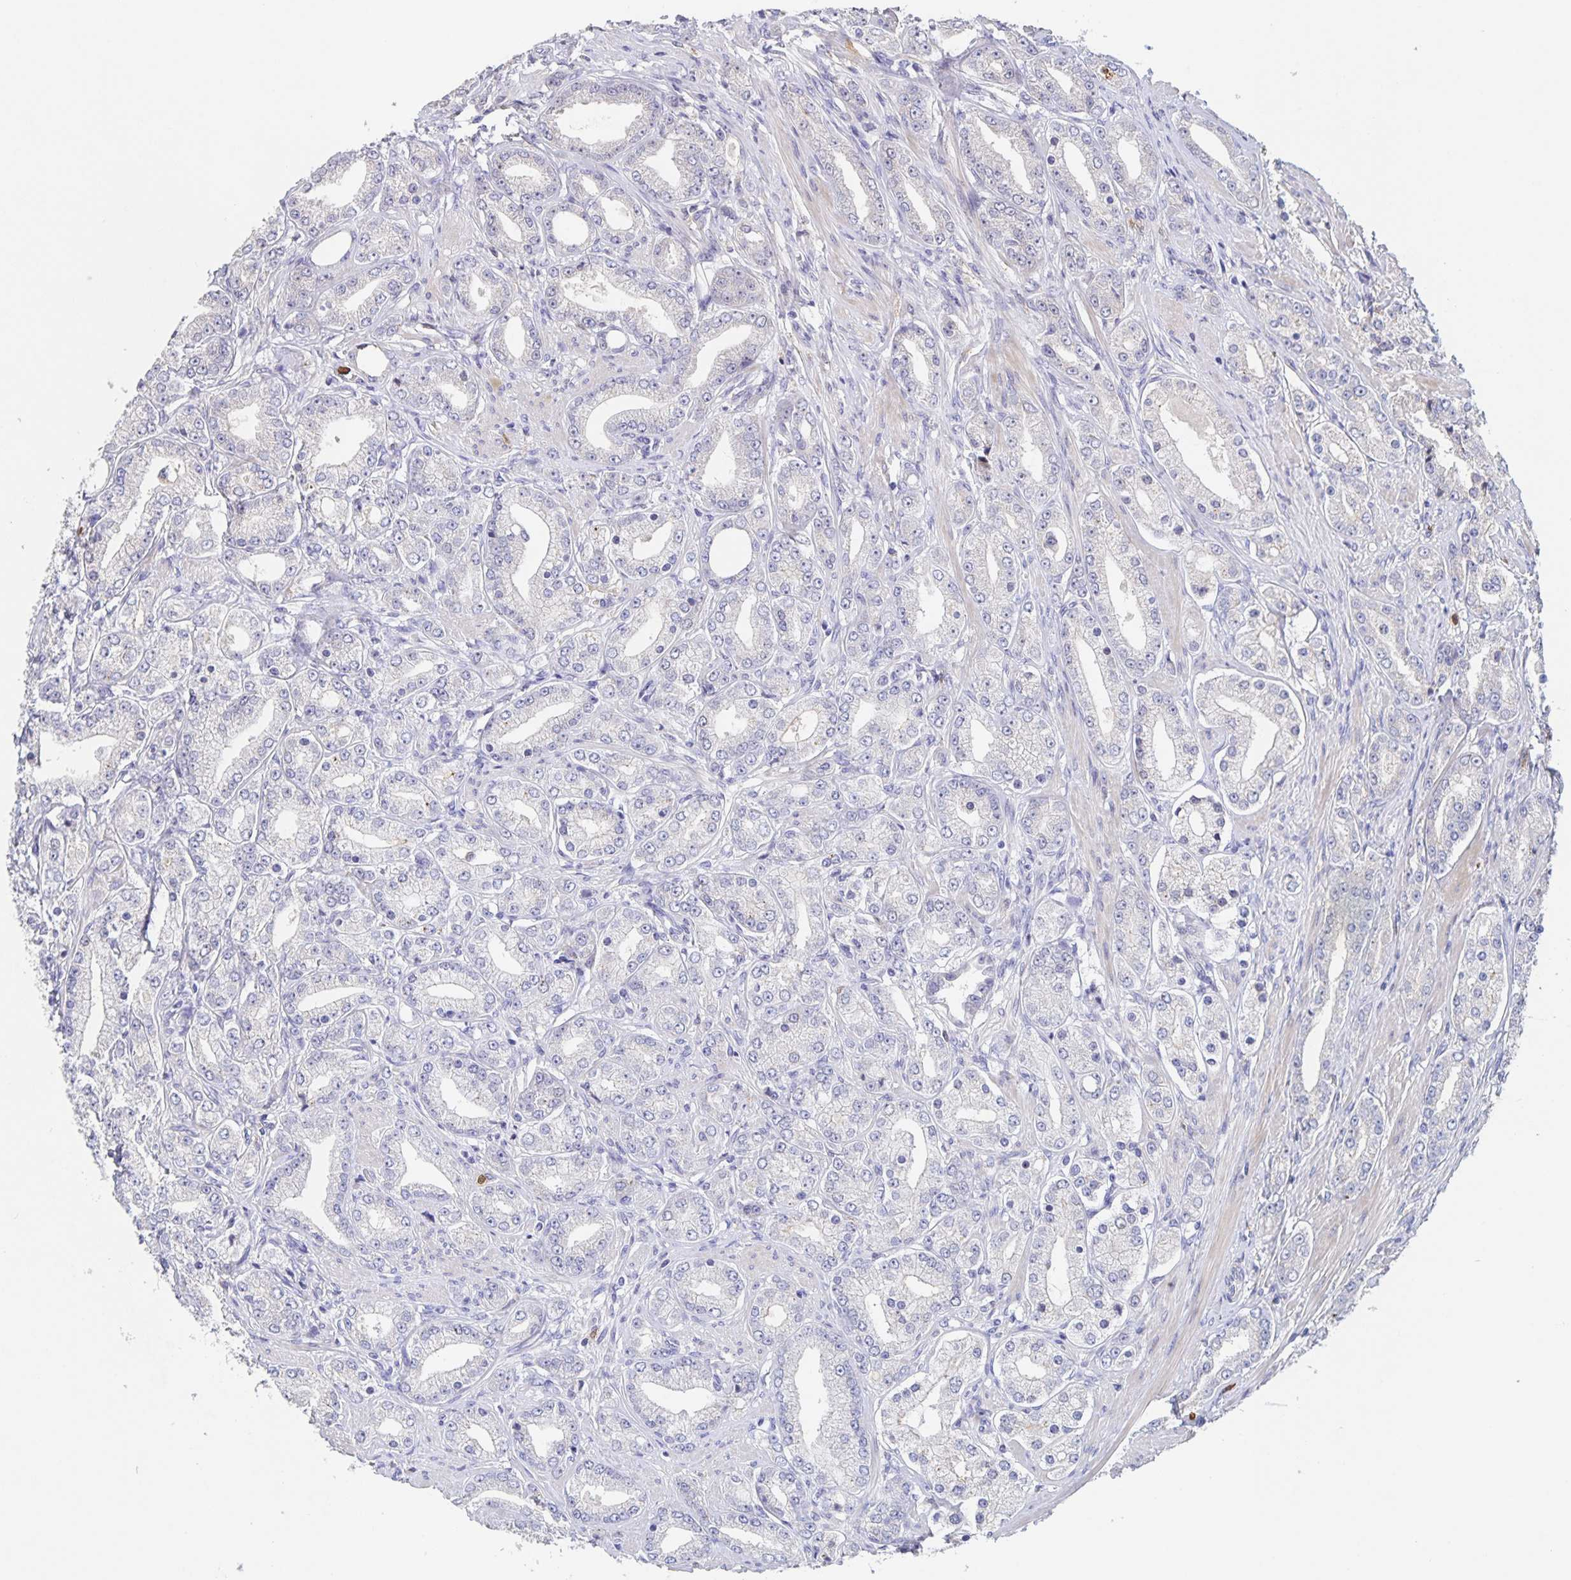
{"staining": {"intensity": "negative", "quantity": "none", "location": "none"}, "tissue": "prostate cancer", "cell_type": "Tumor cells", "image_type": "cancer", "snomed": [{"axis": "morphology", "description": "Adenocarcinoma, High grade"}, {"axis": "topography", "description": "Prostate"}], "caption": "Prostate cancer (adenocarcinoma (high-grade)) stained for a protein using immunohistochemistry (IHC) reveals no staining tumor cells.", "gene": "CDC42BPG", "patient": {"sex": "male", "age": 67}}